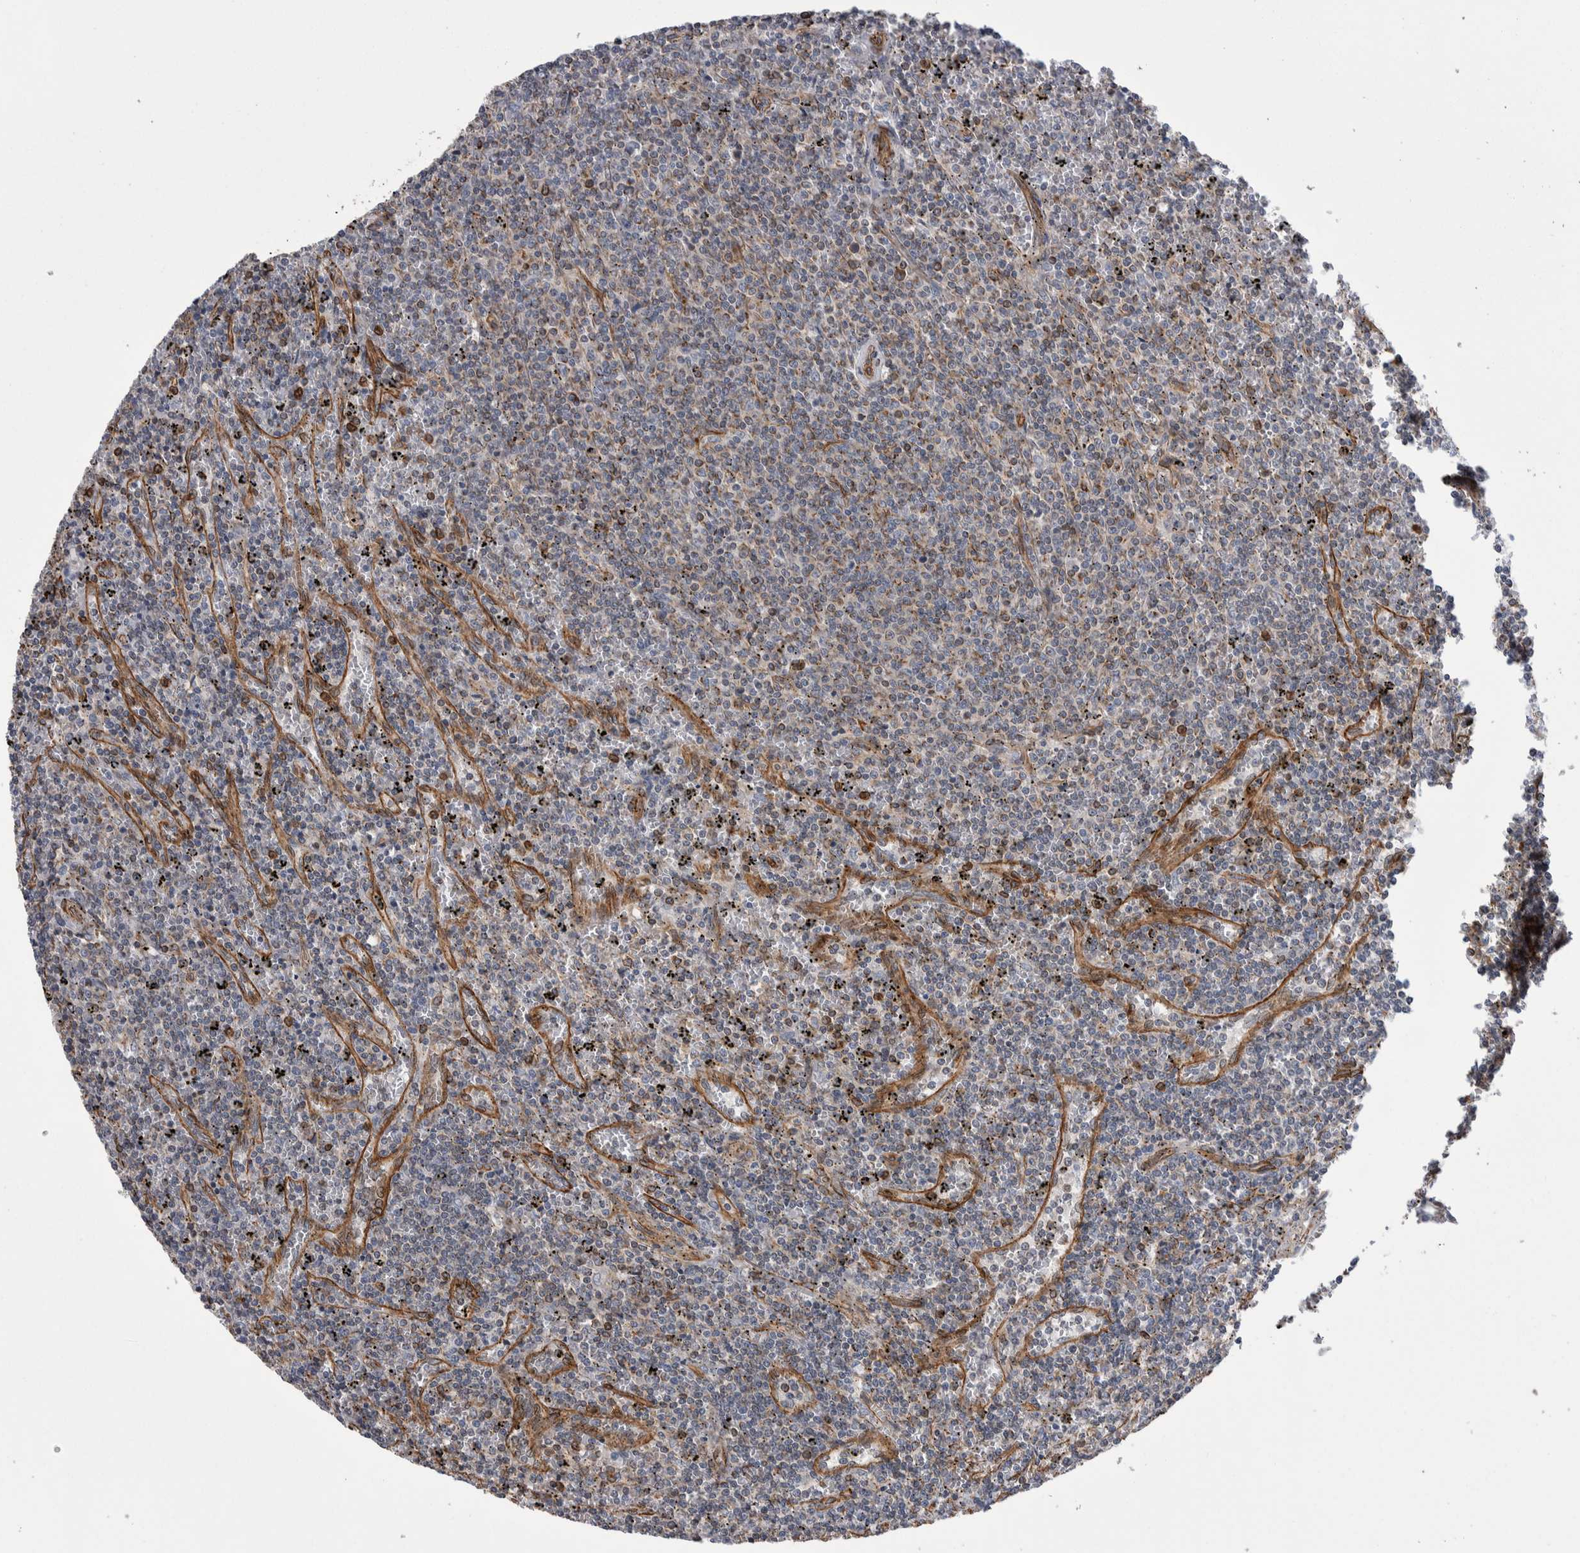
{"staining": {"intensity": "weak", "quantity": "<25%", "location": "cytoplasmic/membranous"}, "tissue": "lymphoma", "cell_type": "Tumor cells", "image_type": "cancer", "snomed": [{"axis": "morphology", "description": "Malignant lymphoma, non-Hodgkin's type, Low grade"}, {"axis": "topography", "description": "Spleen"}], "caption": "A photomicrograph of malignant lymphoma, non-Hodgkin's type (low-grade) stained for a protein displays no brown staining in tumor cells.", "gene": "KIF12", "patient": {"sex": "female", "age": 50}}